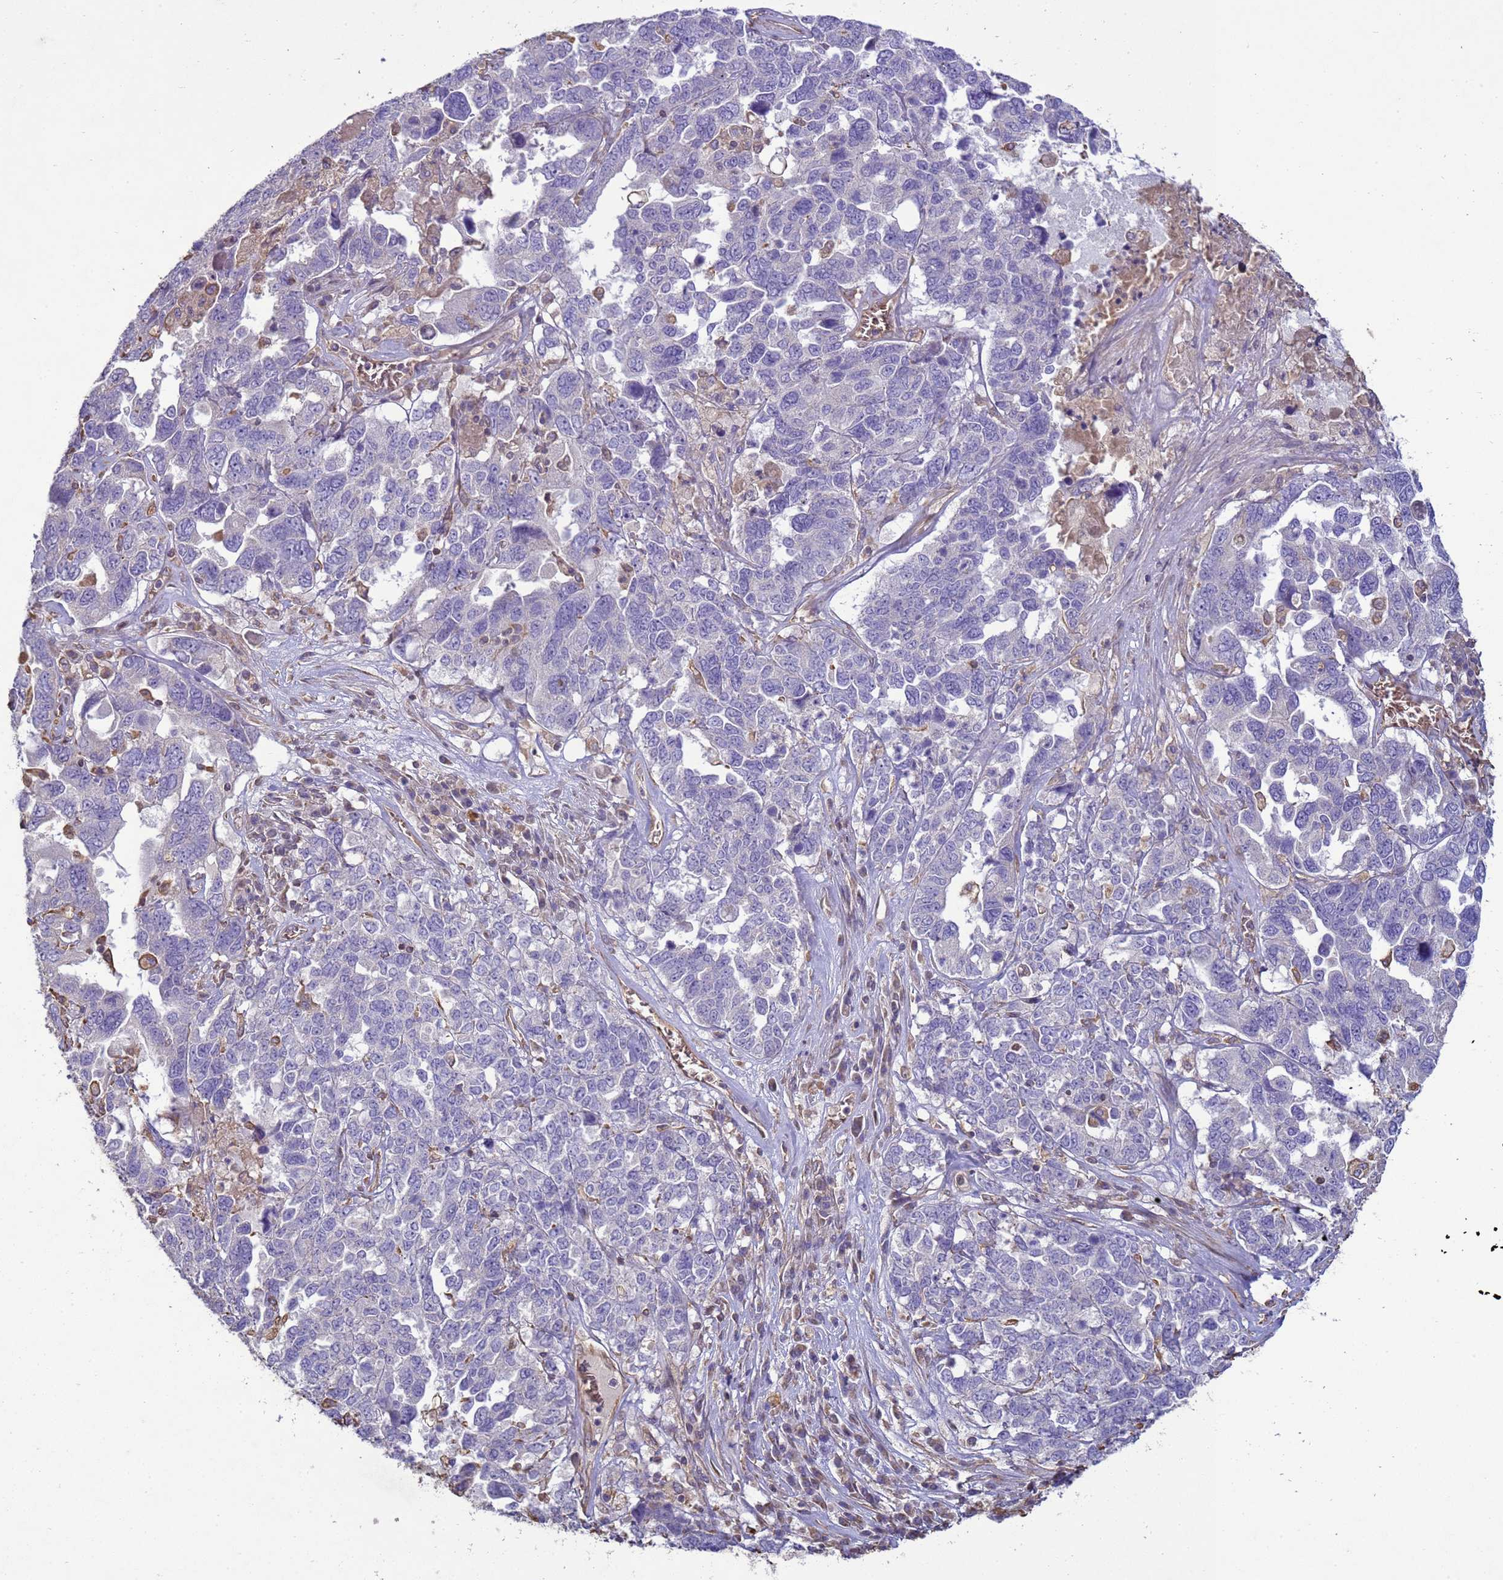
{"staining": {"intensity": "negative", "quantity": "none", "location": "none"}, "tissue": "ovarian cancer", "cell_type": "Tumor cells", "image_type": "cancer", "snomed": [{"axis": "morphology", "description": "Carcinoma, endometroid"}, {"axis": "topography", "description": "Ovary"}], "caption": "Tumor cells show no significant positivity in ovarian cancer. (DAB immunohistochemistry (IHC) visualized using brightfield microscopy, high magnification).", "gene": "SGIP1", "patient": {"sex": "female", "age": 62}}